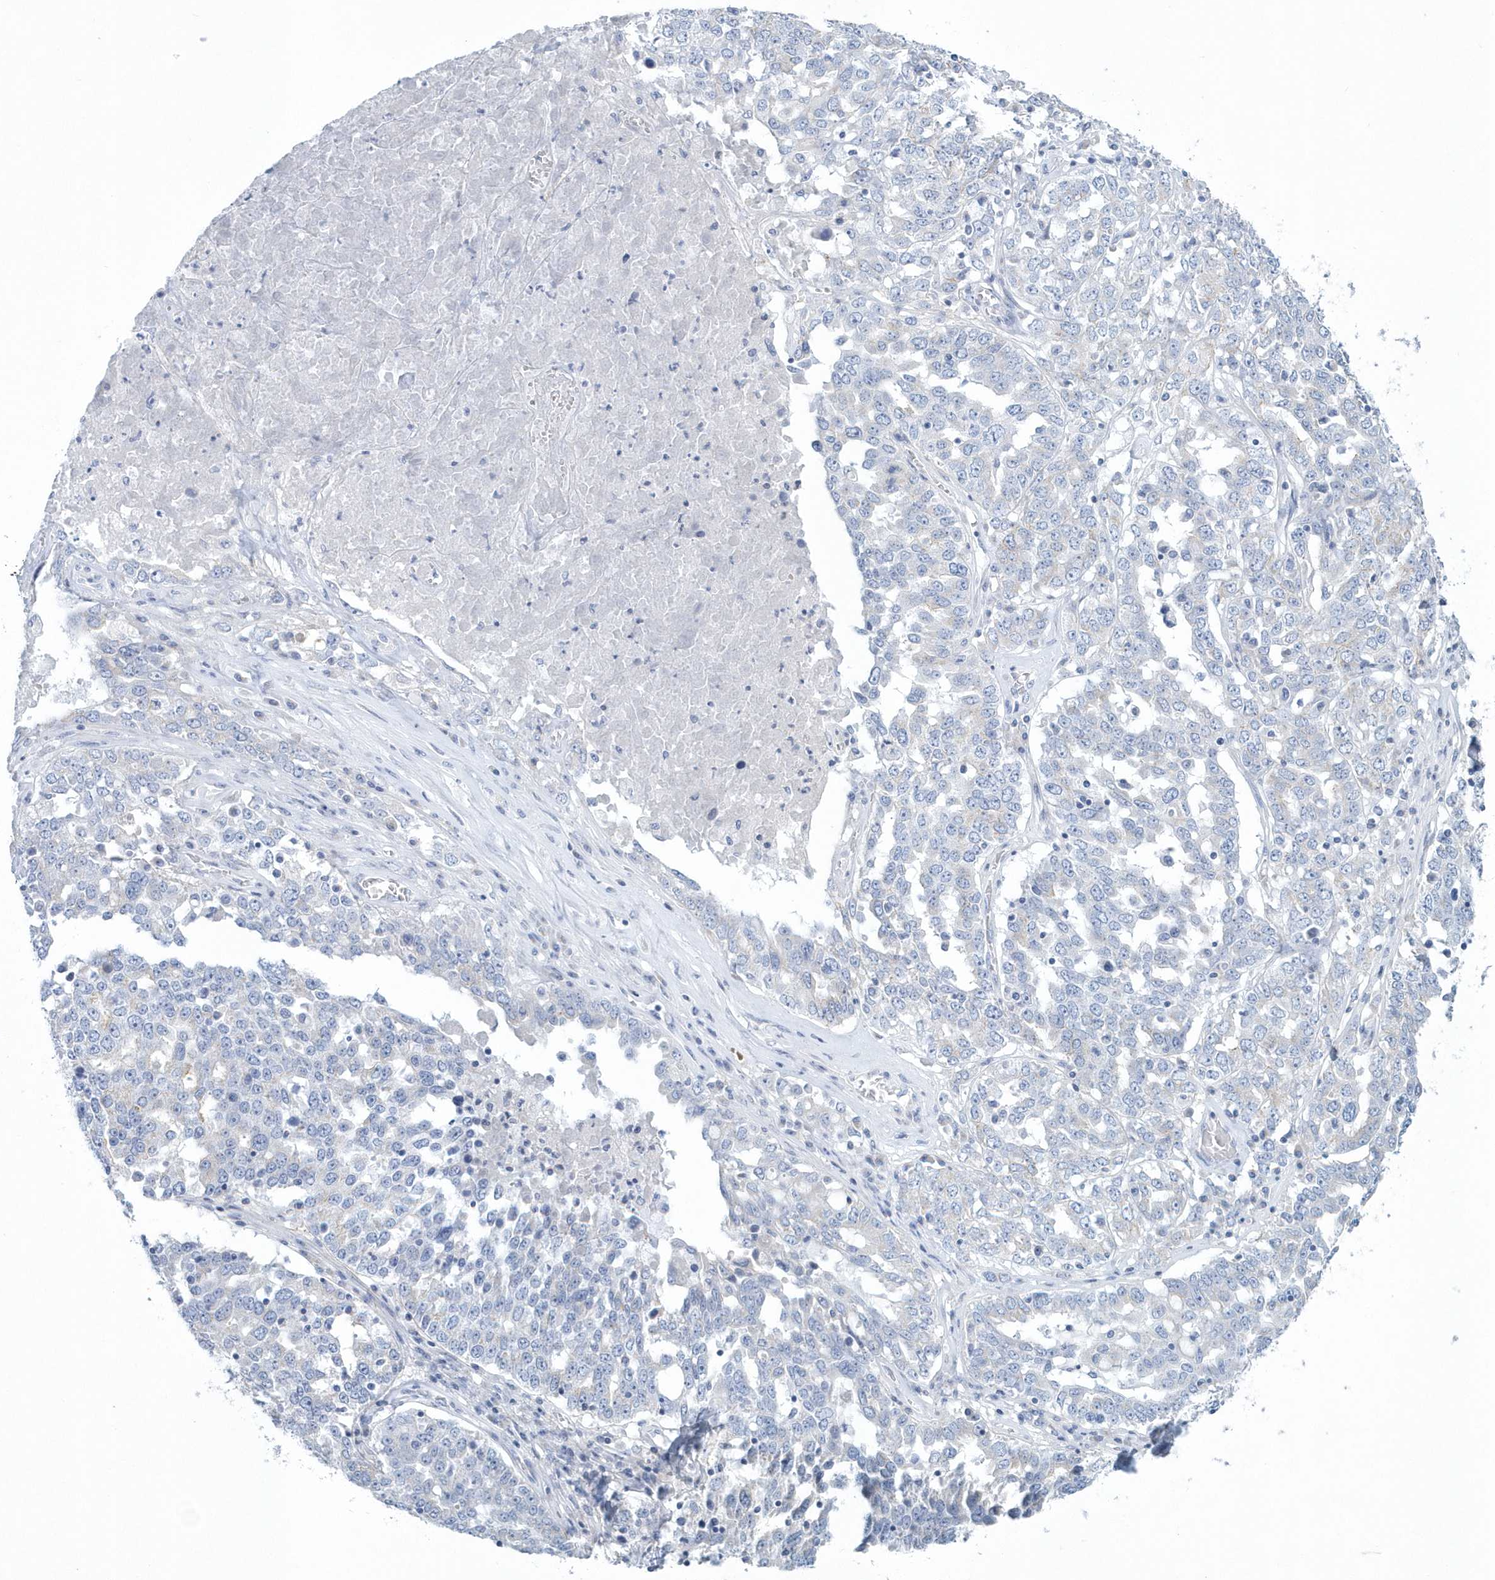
{"staining": {"intensity": "negative", "quantity": "none", "location": "none"}, "tissue": "ovarian cancer", "cell_type": "Tumor cells", "image_type": "cancer", "snomed": [{"axis": "morphology", "description": "Carcinoma, endometroid"}, {"axis": "topography", "description": "Ovary"}], "caption": "A histopathology image of human endometroid carcinoma (ovarian) is negative for staining in tumor cells.", "gene": "SPATA18", "patient": {"sex": "female", "age": 62}}